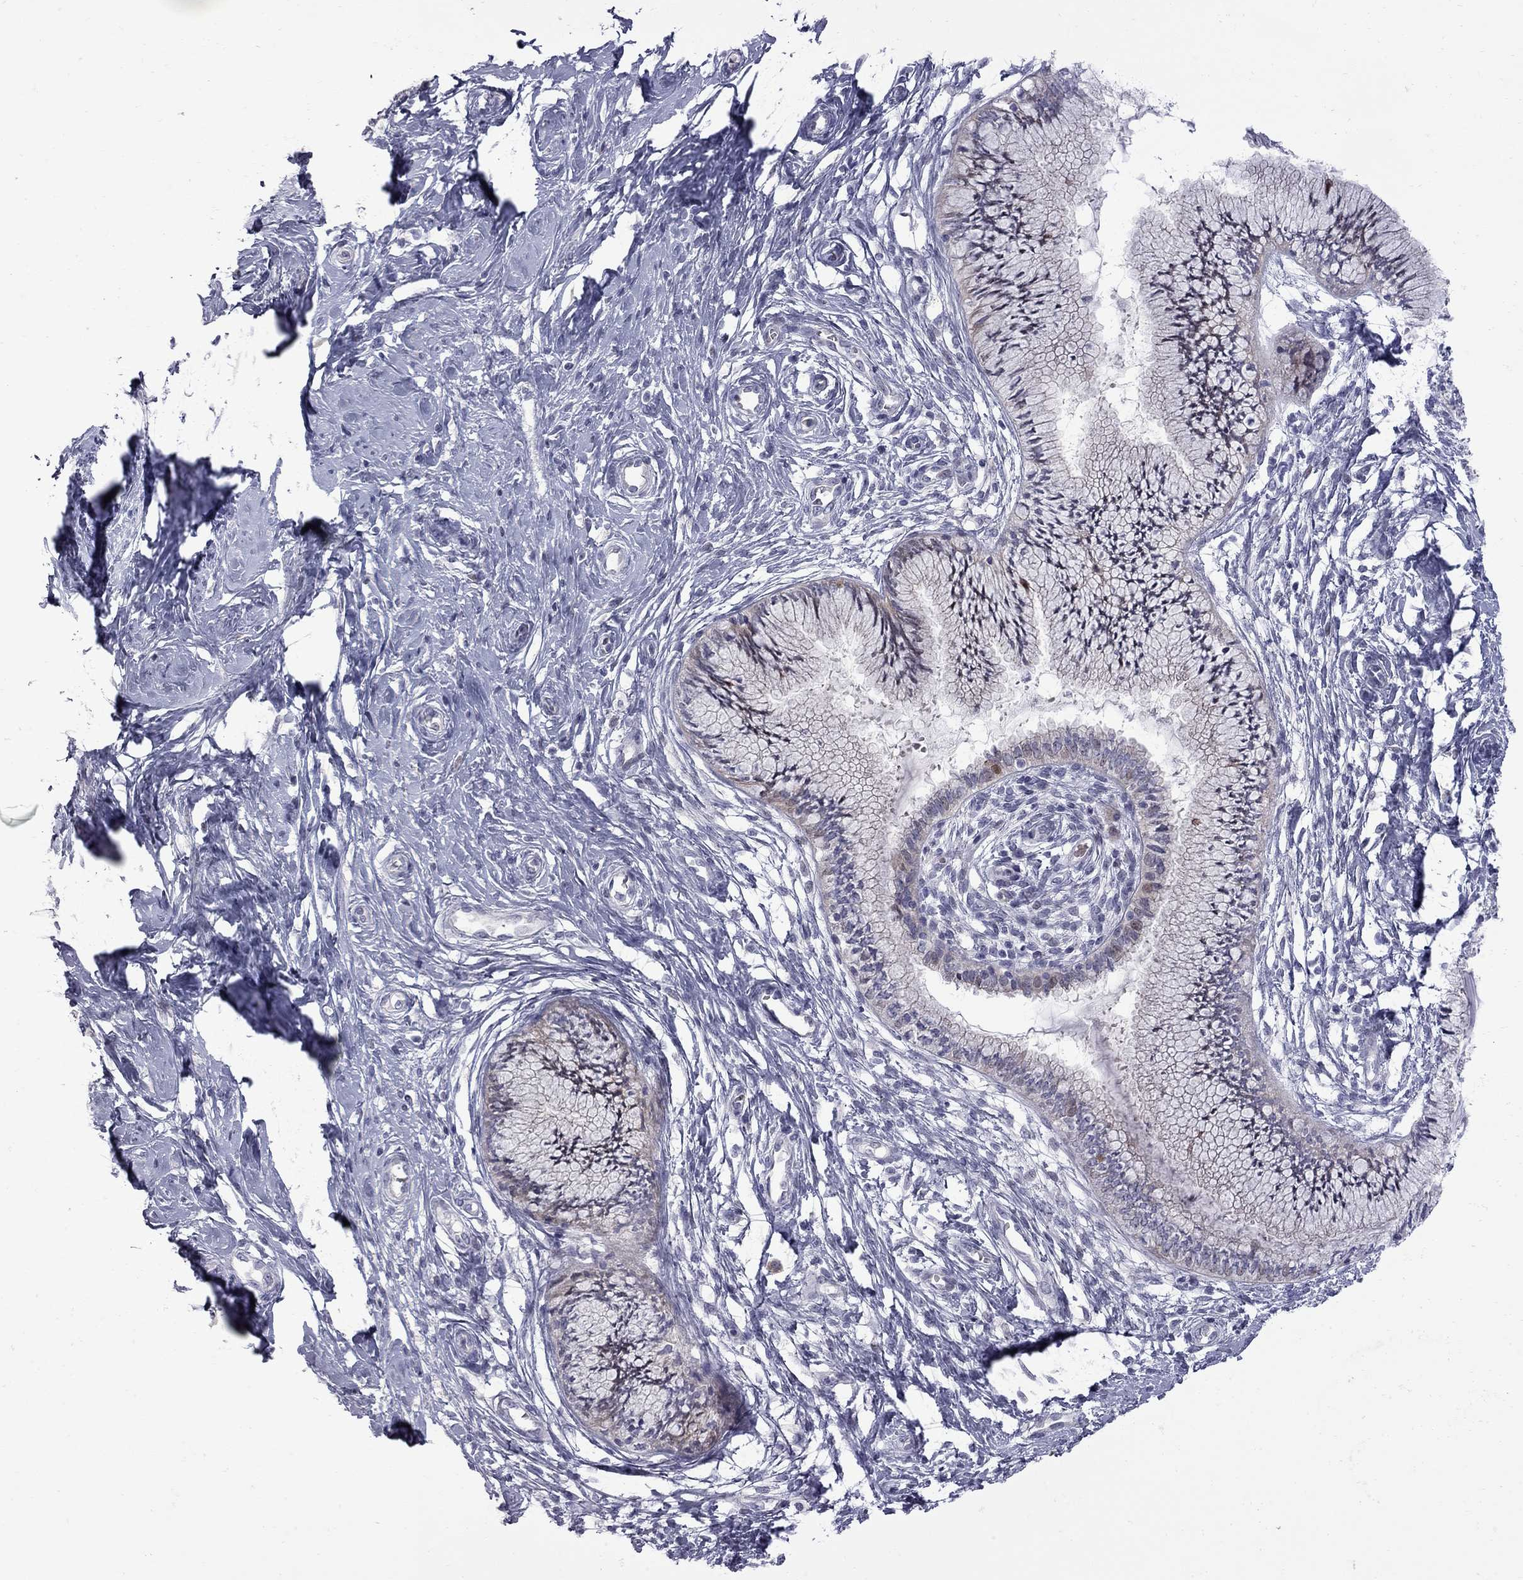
{"staining": {"intensity": "negative", "quantity": "none", "location": "none"}, "tissue": "cervical cancer", "cell_type": "Tumor cells", "image_type": "cancer", "snomed": [{"axis": "morphology", "description": "Normal tissue, NOS"}, {"axis": "morphology", "description": "Squamous cell carcinoma, NOS"}, {"axis": "topography", "description": "Cervix"}], "caption": "Immunohistochemical staining of cervical cancer (squamous cell carcinoma) demonstrates no significant staining in tumor cells.", "gene": "NRARP", "patient": {"sex": "female", "age": 39}}